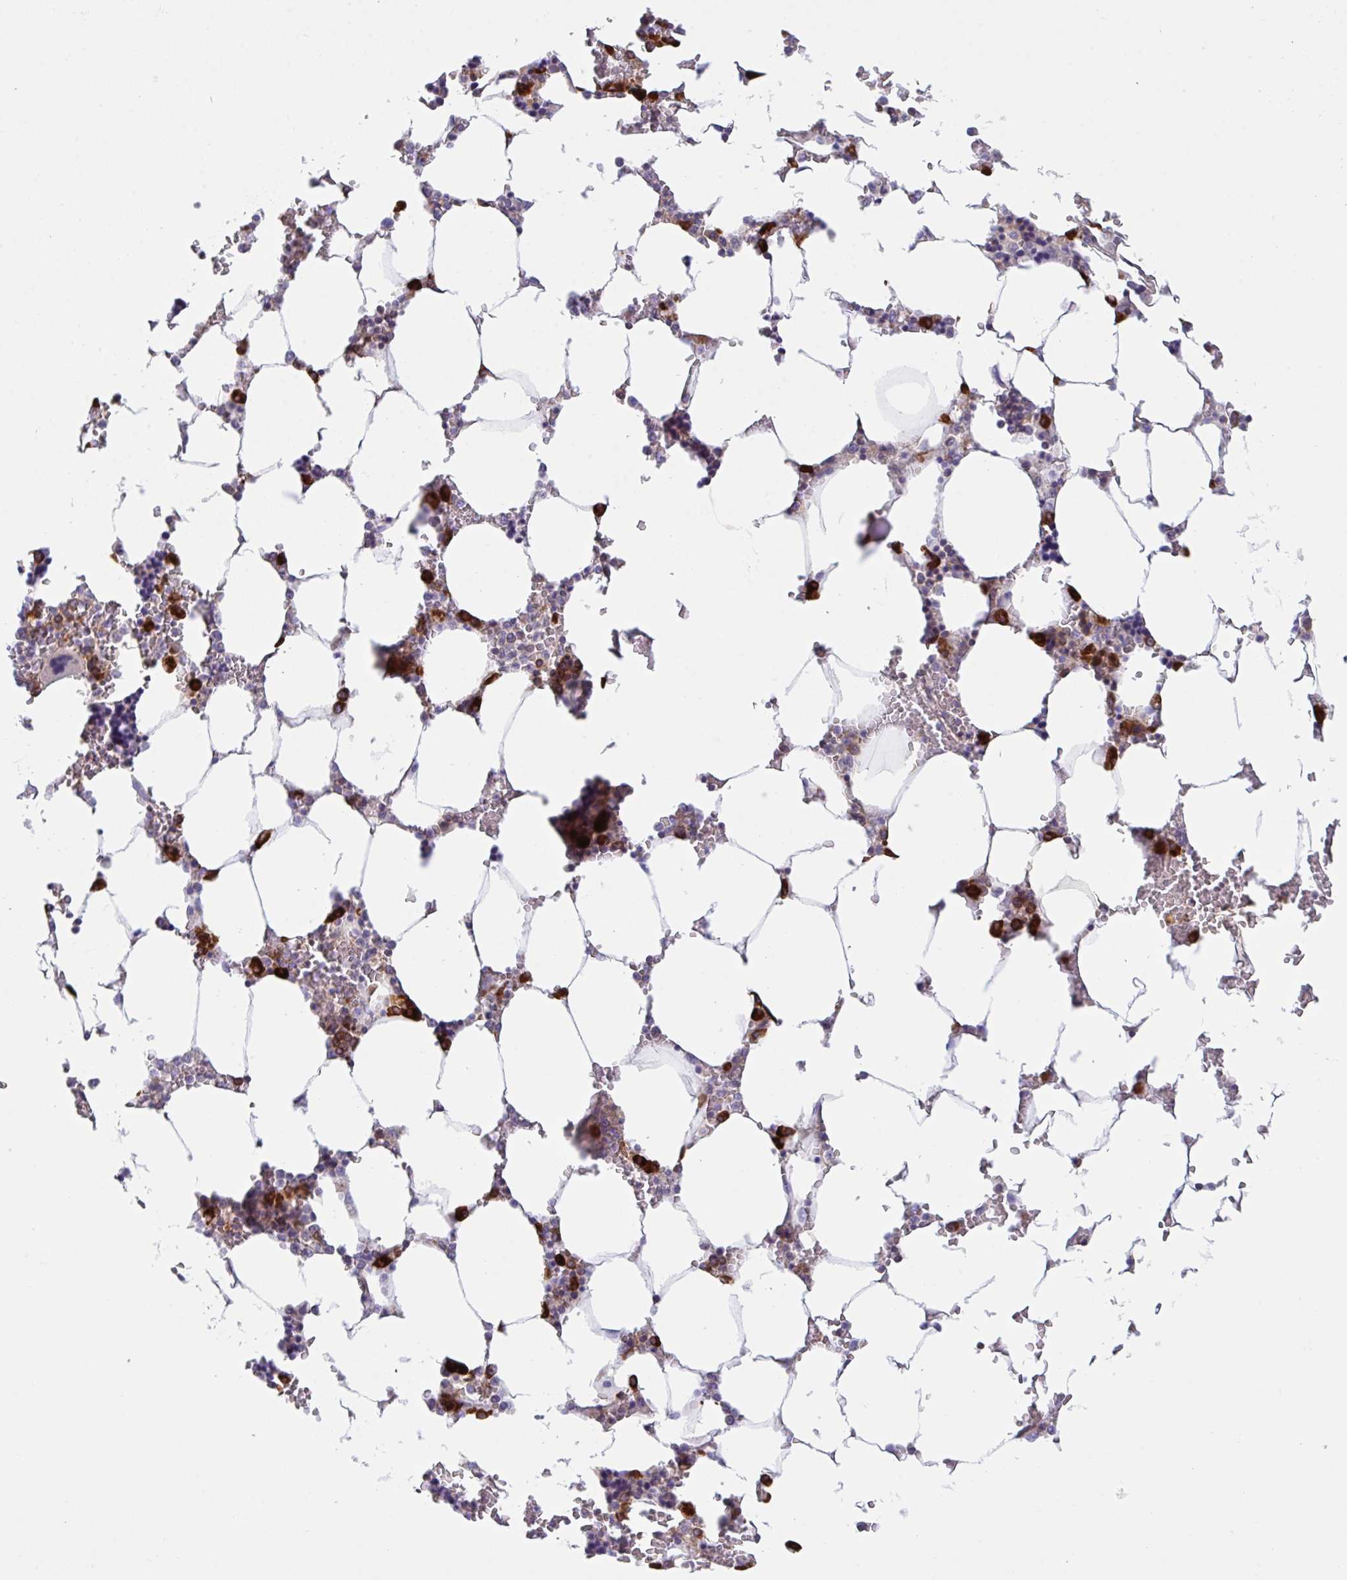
{"staining": {"intensity": "strong", "quantity": "25%-75%", "location": "cytoplasmic/membranous"}, "tissue": "bone marrow", "cell_type": "Hematopoietic cells", "image_type": "normal", "snomed": [{"axis": "morphology", "description": "Normal tissue, NOS"}, {"axis": "topography", "description": "Bone marrow"}], "caption": "This image shows normal bone marrow stained with IHC to label a protein in brown. The cytoplasmic/membranous of hematopoietic cells show strong positivity for the protein. Nuclei are counter-stained blue.", "gene": "YARS2", "patient": {"sex": "male", "age": 64}}